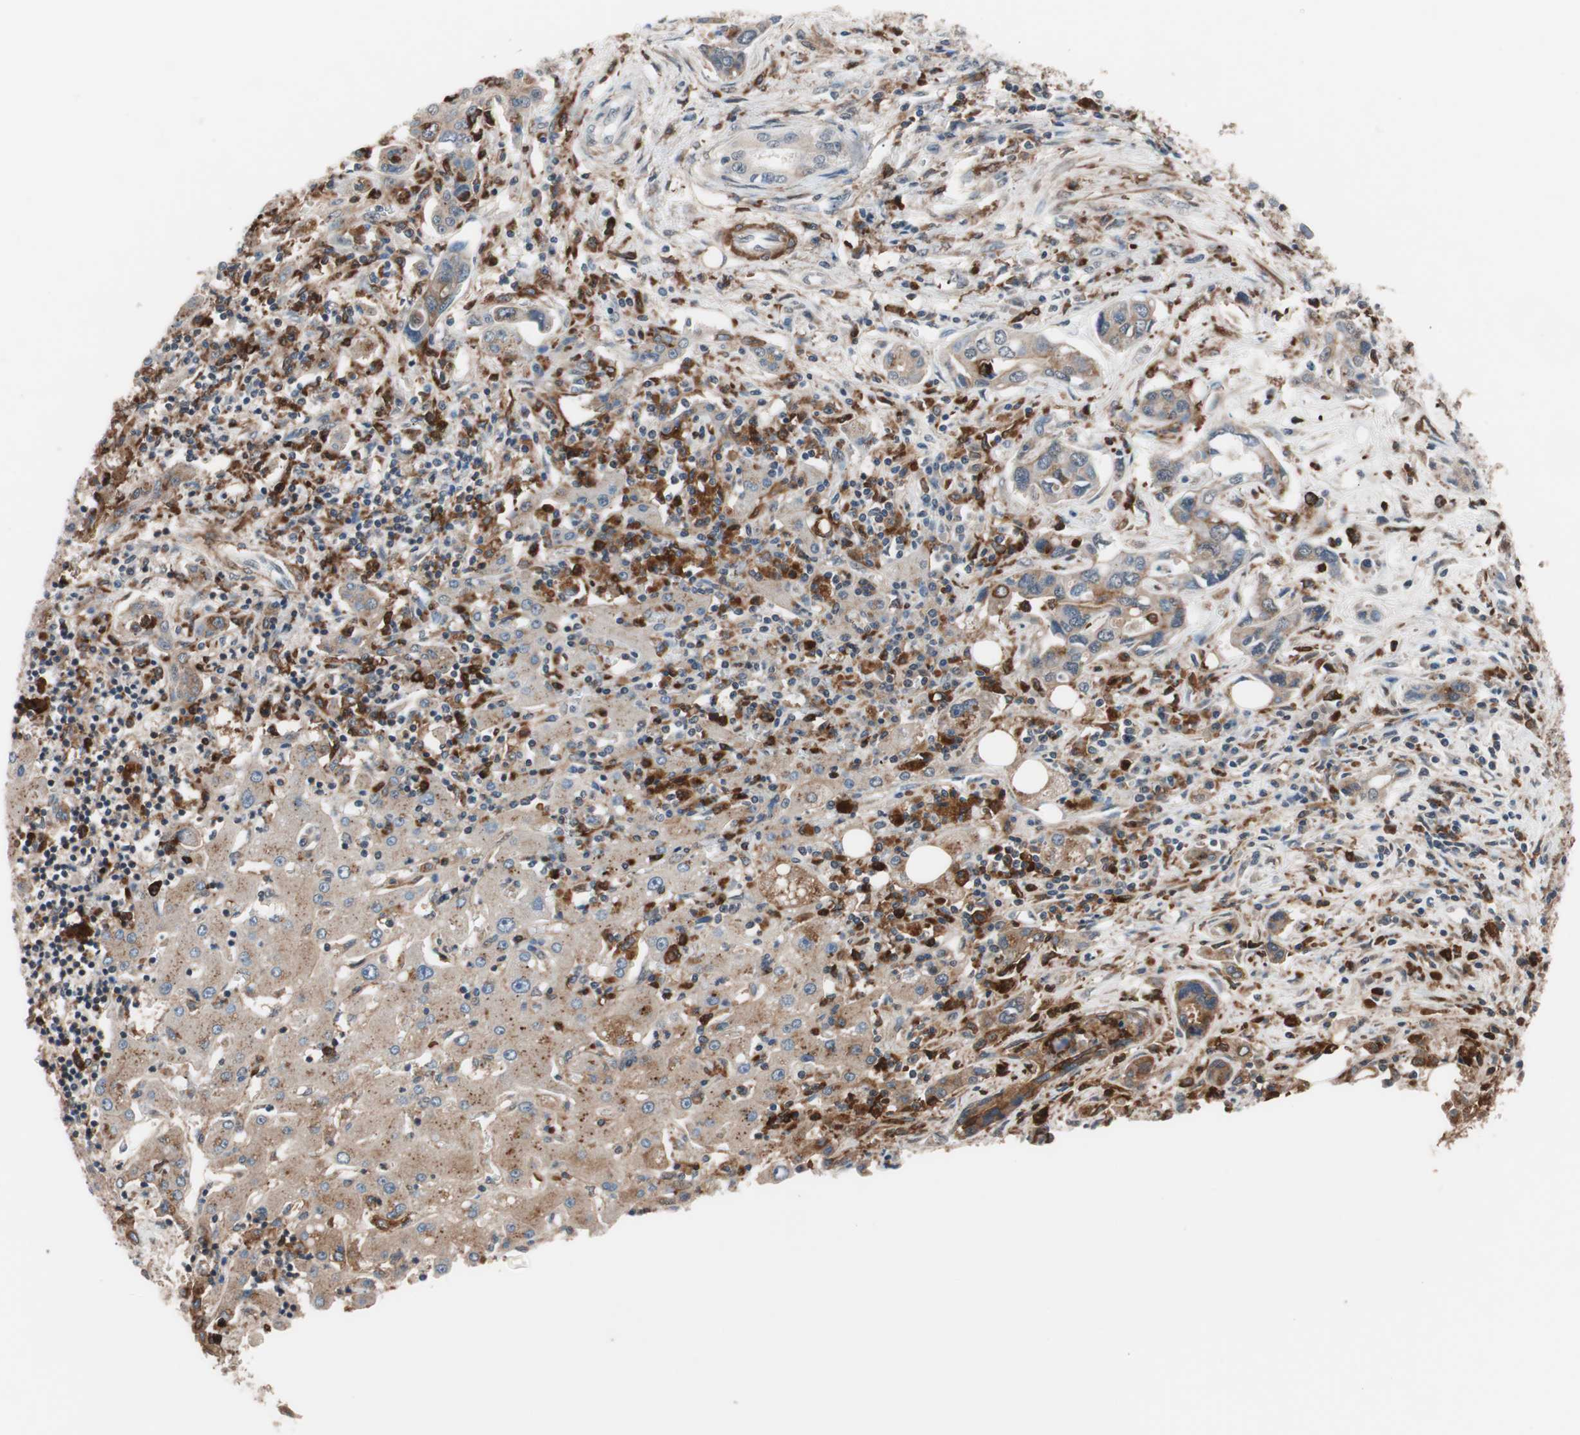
{"staining": {"intensity": "weak", "quantity": ">75%", "location": "cytoplasmic/membranous"}, "tissue": "liver cancer", "cell_type": "Tumor cells", "image_type": "cancer", "snomed": [{"axis": "morphology", "description": "Cholangiocarcinoma"}, {"axis": "topography", "description": "Liver"}], "caption": "Liver cholangiocarcinoma stained for a protein (brown) demonstrates weak cytoplasmic/membranous positive positivity in about >75% of tumor cells.", "gene": "LITAF", "patient": {"sex": "female", "age": 65}}